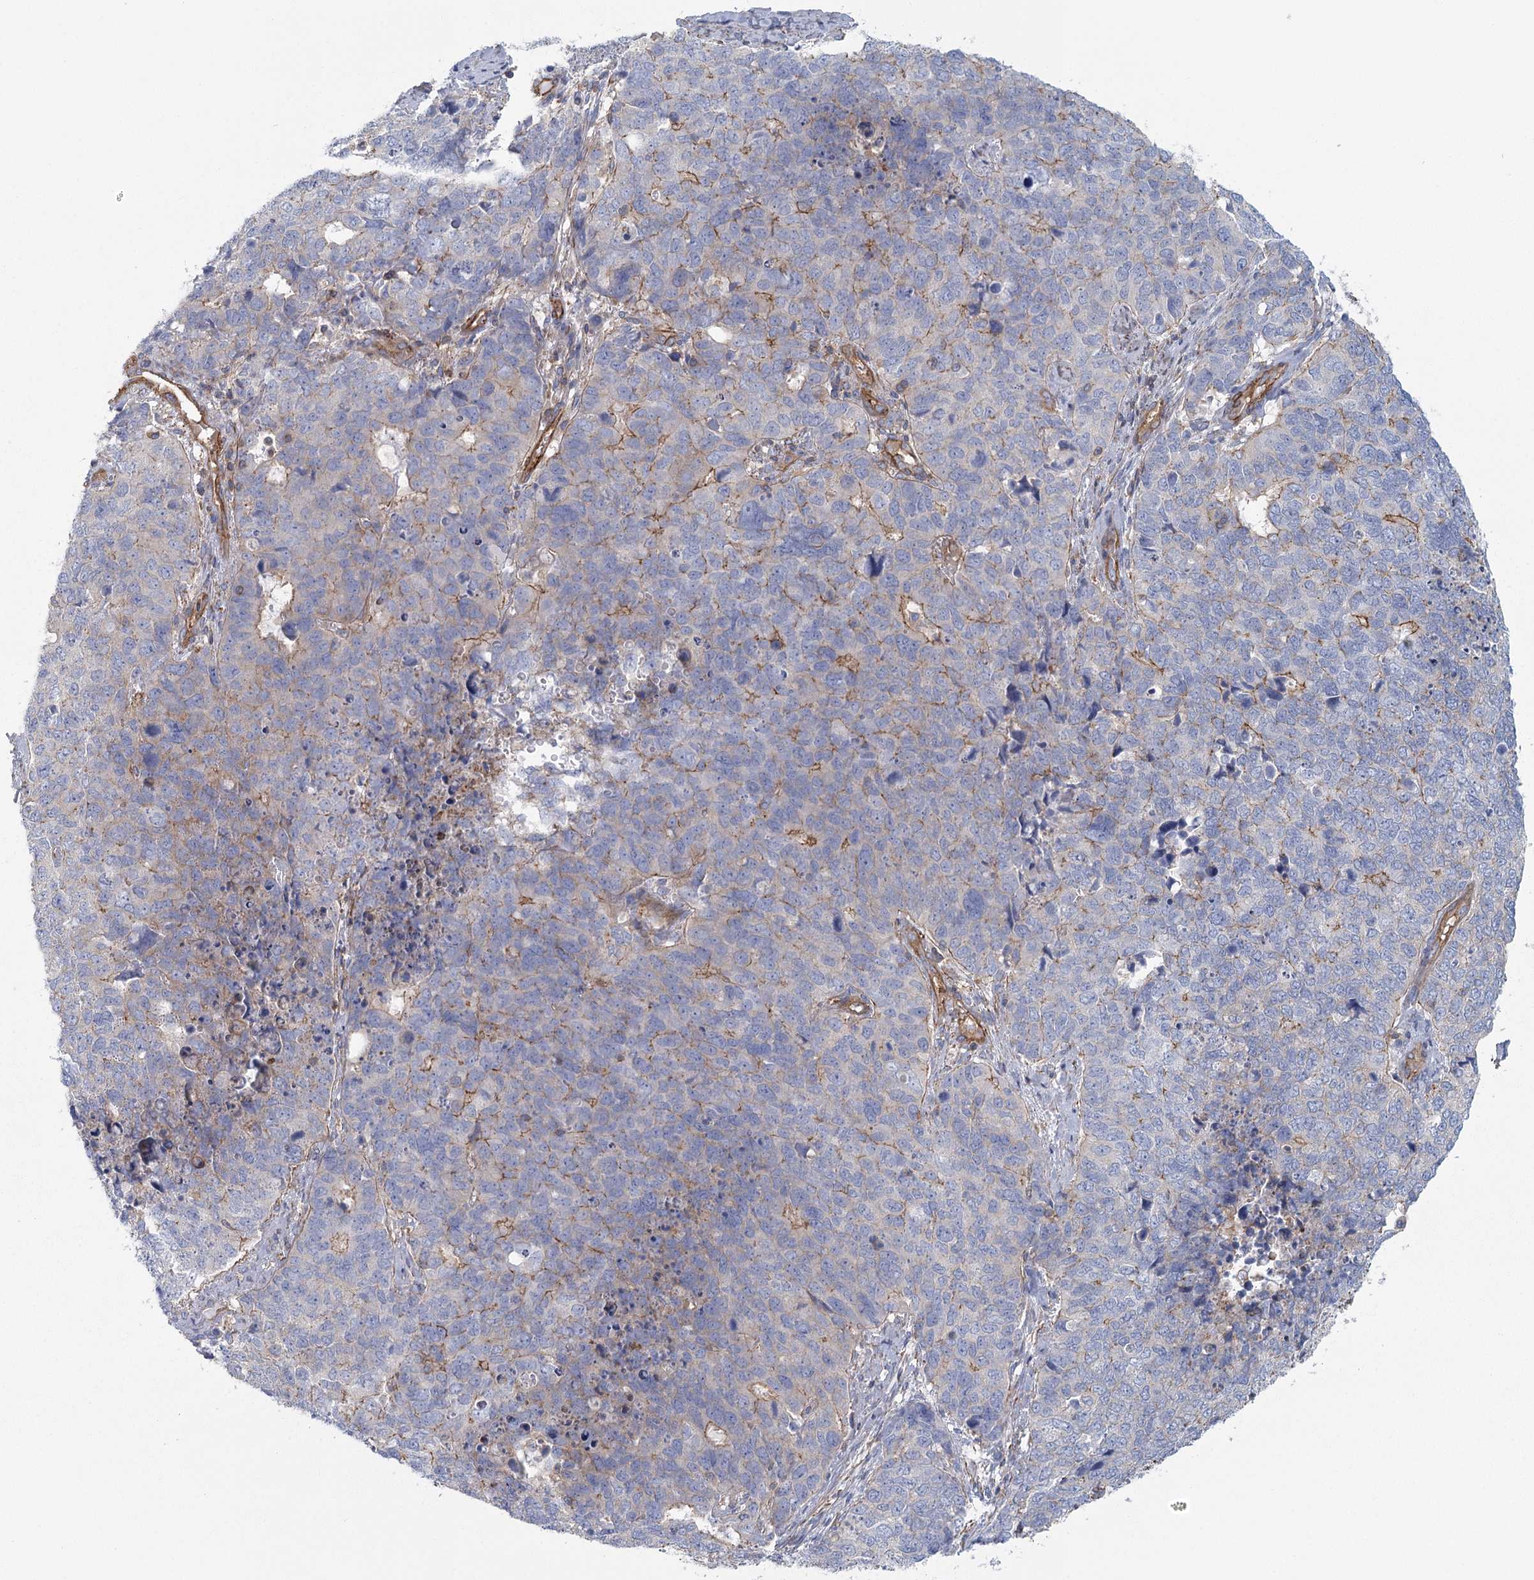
{"staining": {"intensity": "weak", "quantity": "<25%", "location": "cytoplasmic/membranous"}, "tissue": "cervical cancer", "cell_type": "Tumor cells", "image_type": "cancer", "snomed": [{"axis": "morphology", "description": "Squamous cell carcinoma, NOS"}, {"axis": "topography", "description": "Cervix"}], "caption": "IHC histopathology image of human cervical cancer (squamous cell carcinoma) stained for a protein (brown), which reveals no positivity in tumor cells.", "gene": "IFT46", "patient": {"sex": "female", "age": 63}}